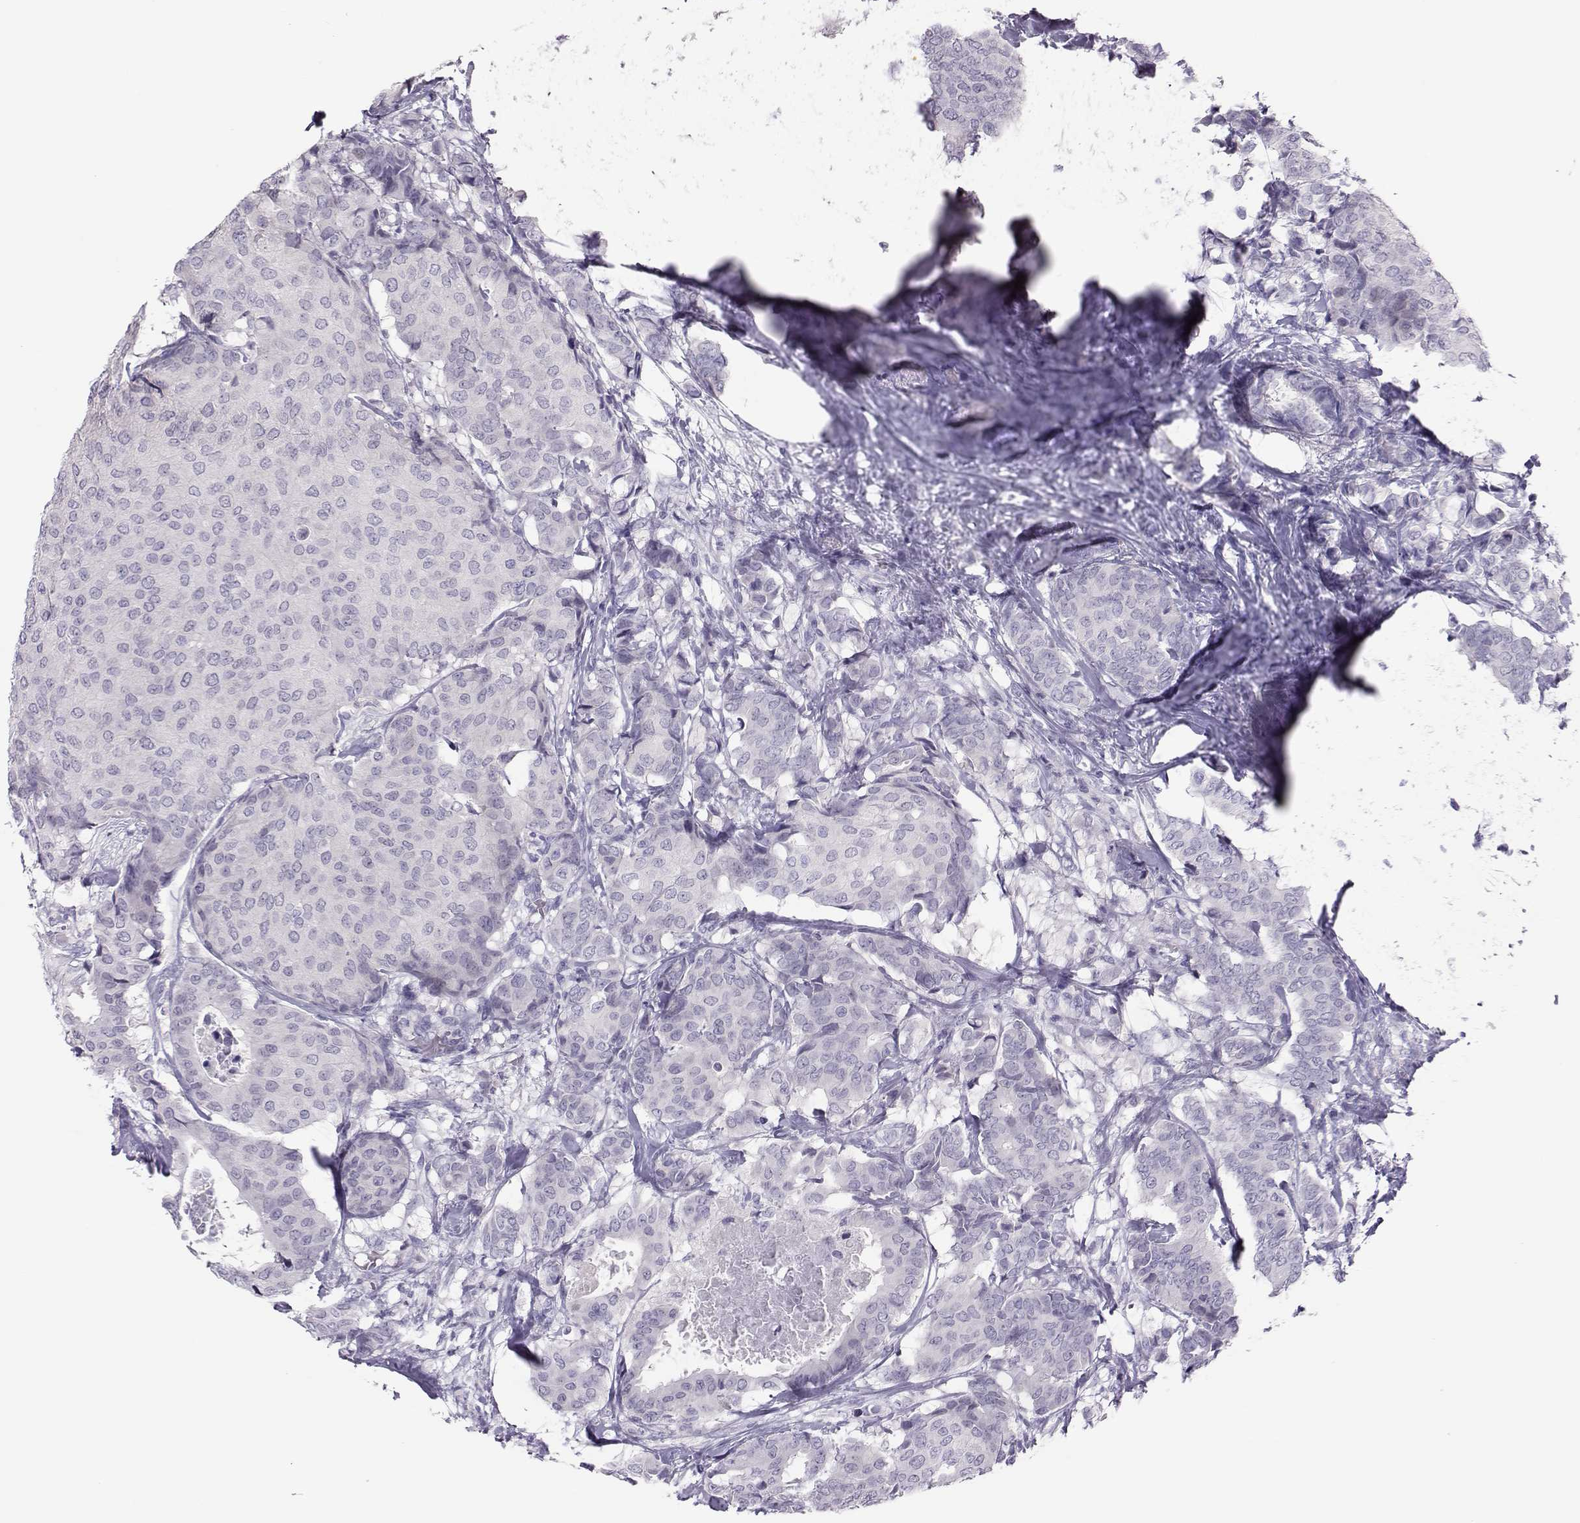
{"staining": {"intensity": "negative", "quantity": "none", "location": "none"}, "tissue": "breast cancer", "cell_type": "Tumor cells", "image_type": "cancer", "snomed": [{"axis": "morphology", "description": "Duct carcinoma"}, {"axis": "topography", "description": "Breast"}], "caption": "A histopathology image of breast cancer (infiltrating ductal carcinoma) stained for a protein demonstrates no brown staining in tumor cells. (Stains: DAB (3,3'-diaminobenzidine) immunohistochemistry (IHC) with hematoxylin counter stain, Microscopy: brightfield microscopy at high magnification).", "gene": "TRPM7", "patient": {"sex": "female", "age": 75}}